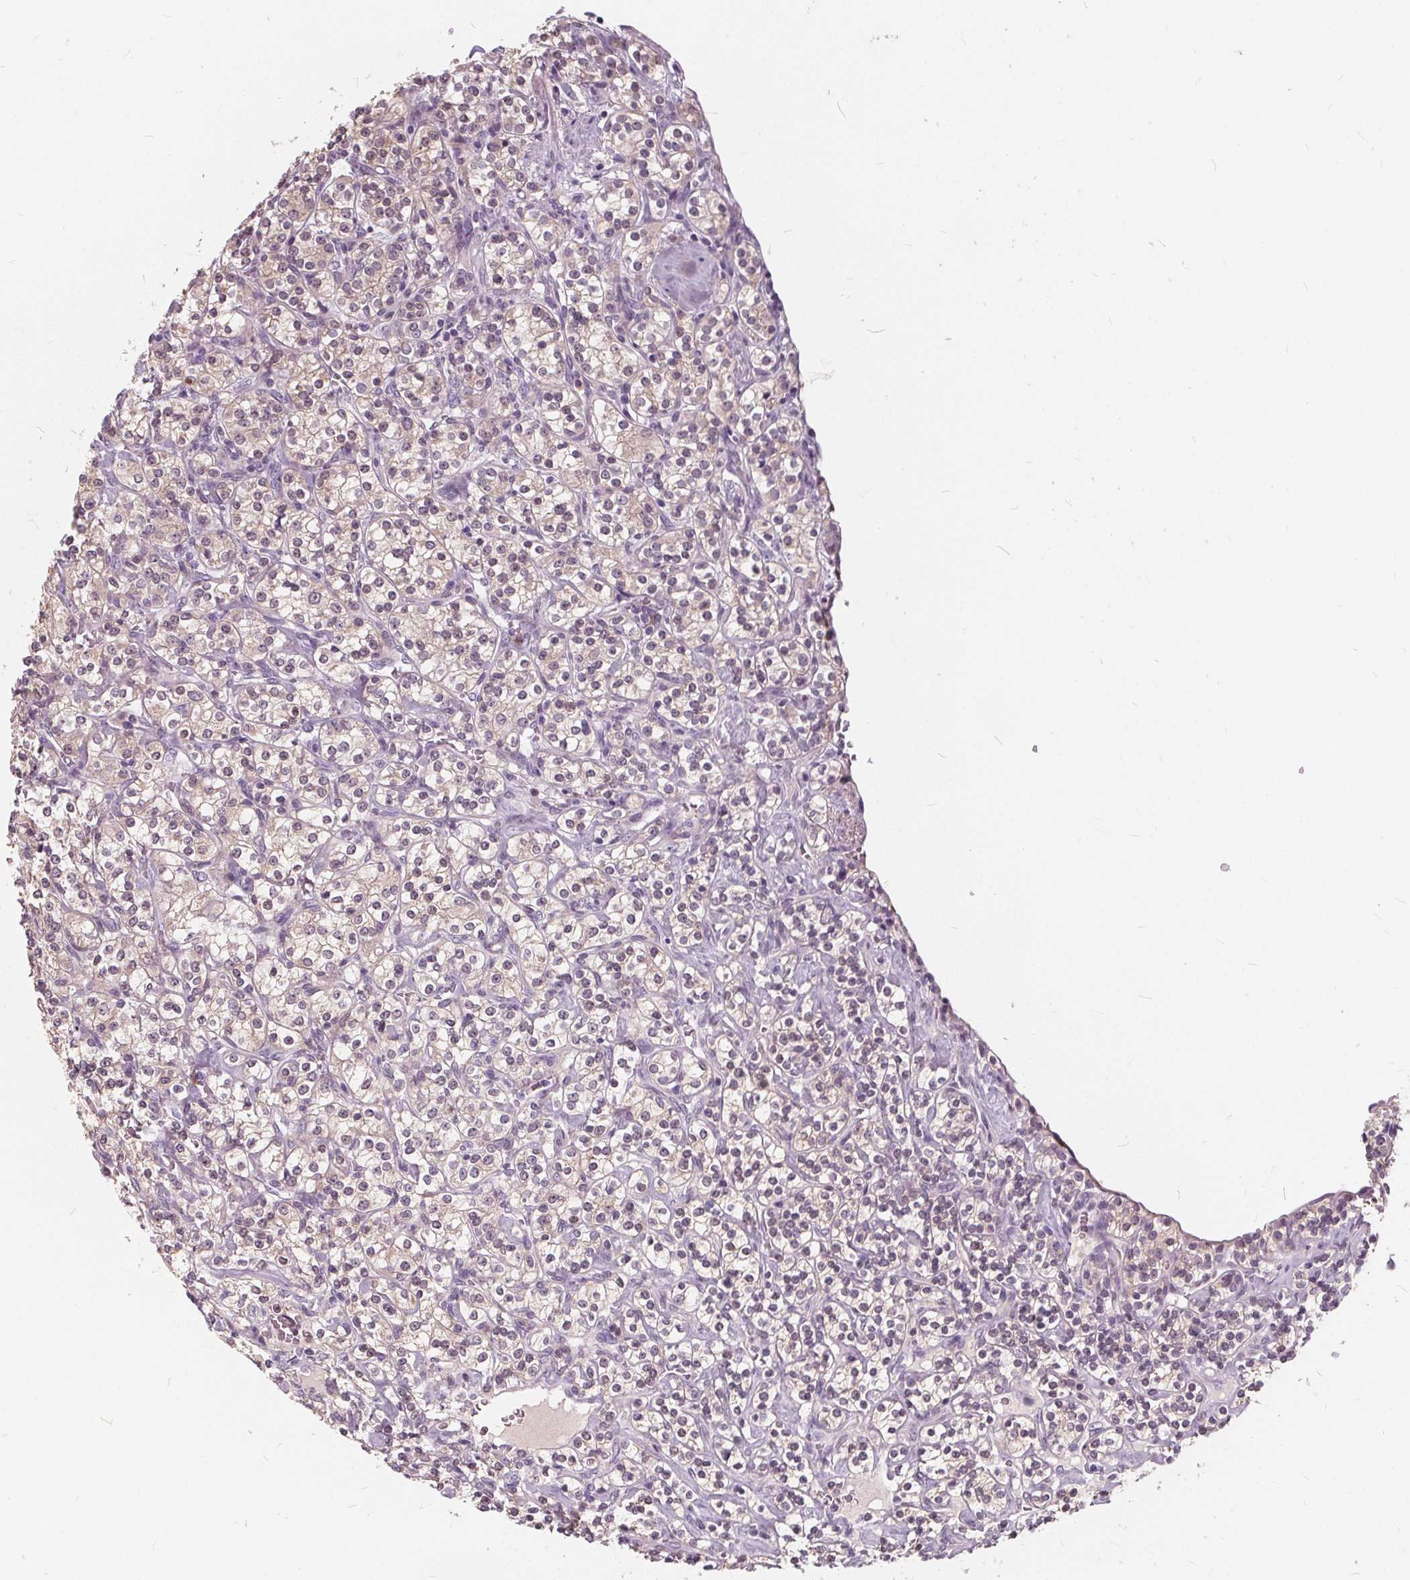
{"staining": {"intensity": "weak", "quantity": "25%-75%", "location": "cytoplasmic/membranous"}, "tissue": "renal cancer", "cell_type": "Tumor cells", "image_type": "cancer", "snomed": [{"axis": "morphology", "description": "Adenocarcinoma, NOS"}, {"axis": "topography", "description": "Kidney"}], "caption": "Immunohistochemistry (DAB (3,3'-diaminobenzidine)) staining of human renal adenocarcinoma shows weak cytoplasmic/membranous protein positivity in about 25%-75% of tumor cells. The staining was performed using DAB to visualize the protein expression in brown, while the nuclei were stained in blue with hematoxylin (Magnification: 20x).", "gene": "HAAO", "patient": {"sex": "male", "age": 77}}